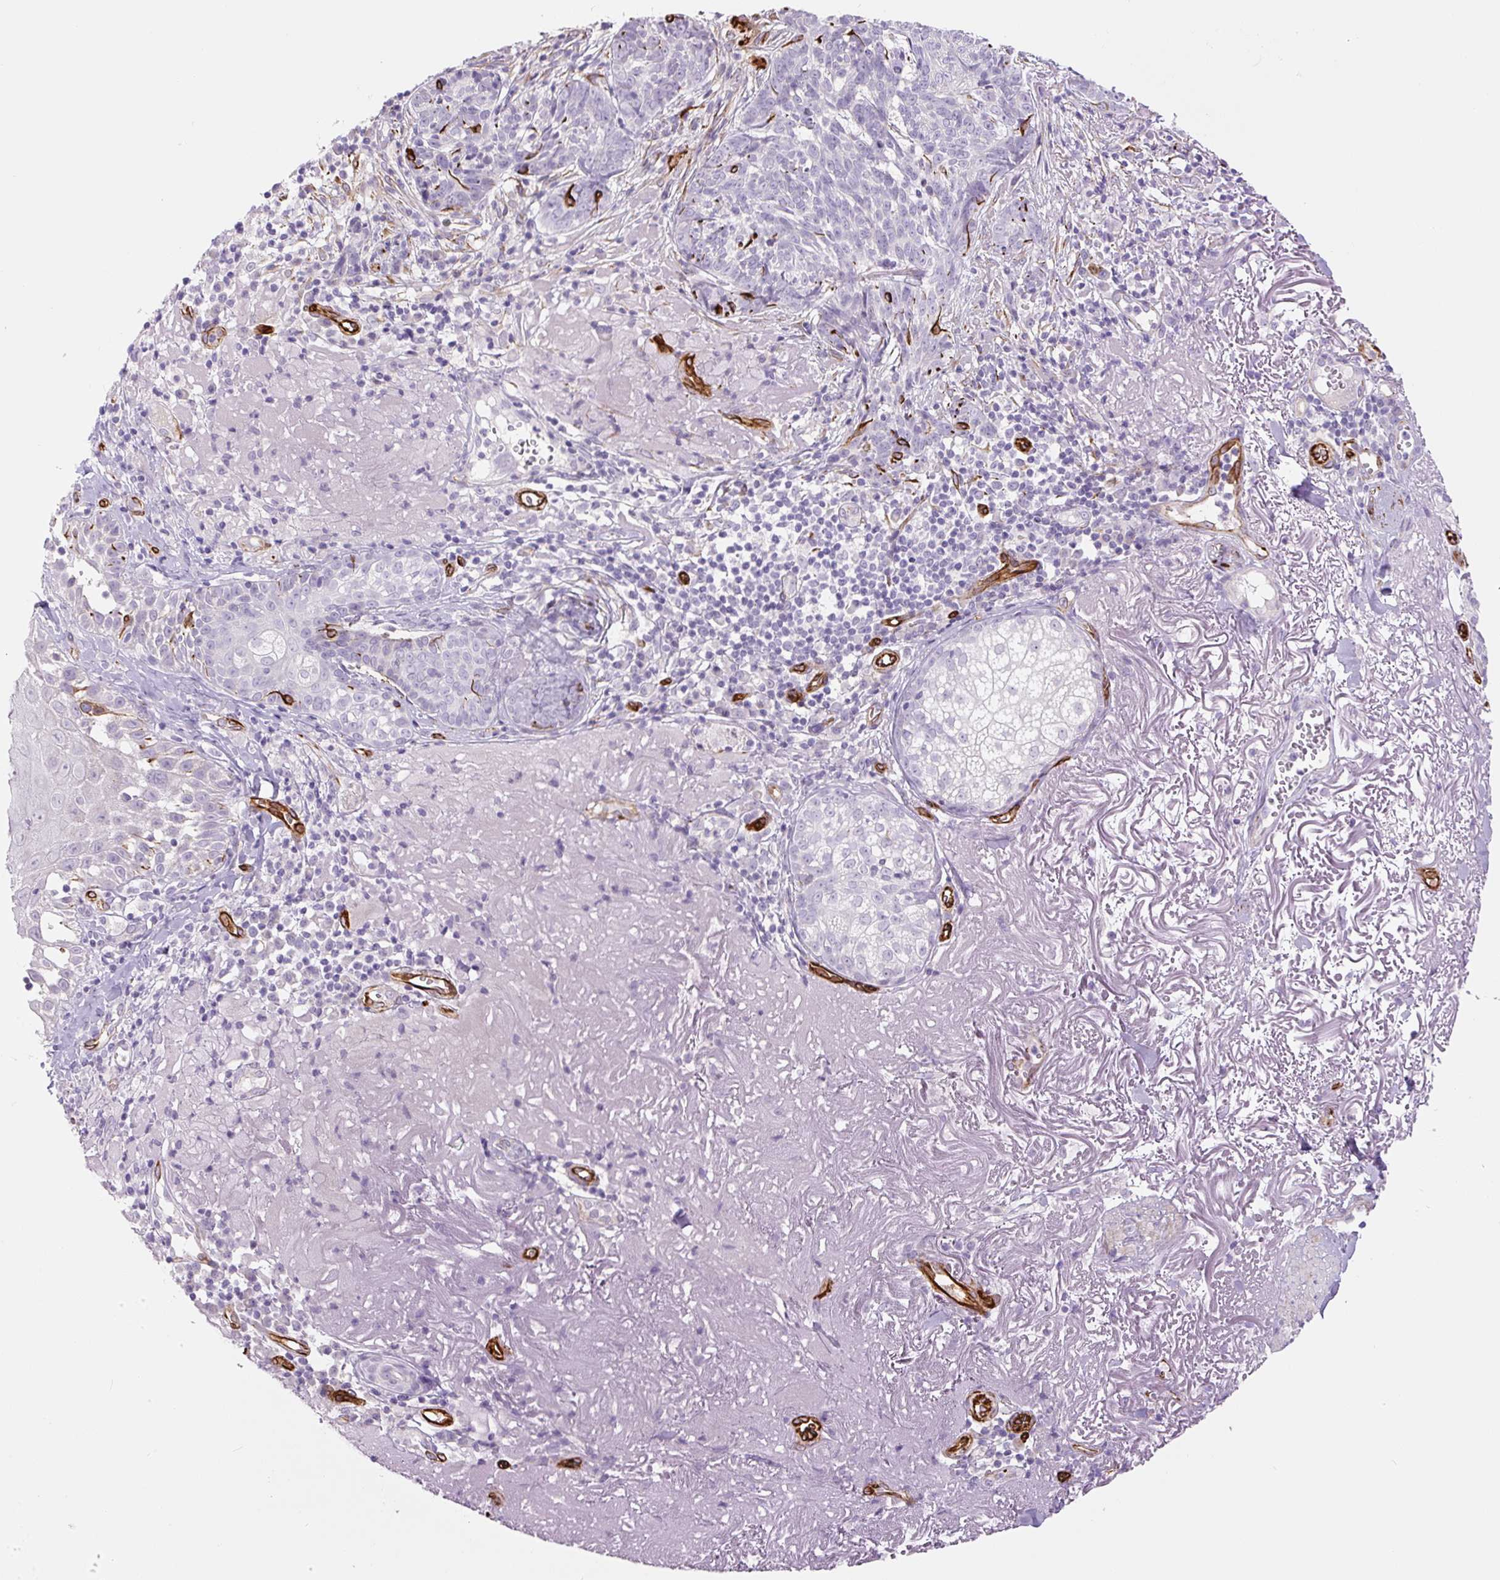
{"staining": {"intensity": "negative", "quantity": "none", "location": "none"}, "tissue": "skin cancer", "cell_type": "Tumor cells", "image_type": "cancer", "snomed": [{"axis": "morphology", "description": "Basal cell carcinoma"}, {"axis": "topography", "description": "Skin"}, {"axis": "topography", "description": "Skin of face"}], "caption": "This is an immunohistochemistry (IHC) image of skin basal cell carcinoma. There is no positivity in tumor cells.", "gene": "NES", "patient": {"sex": "female", "age": 95}}